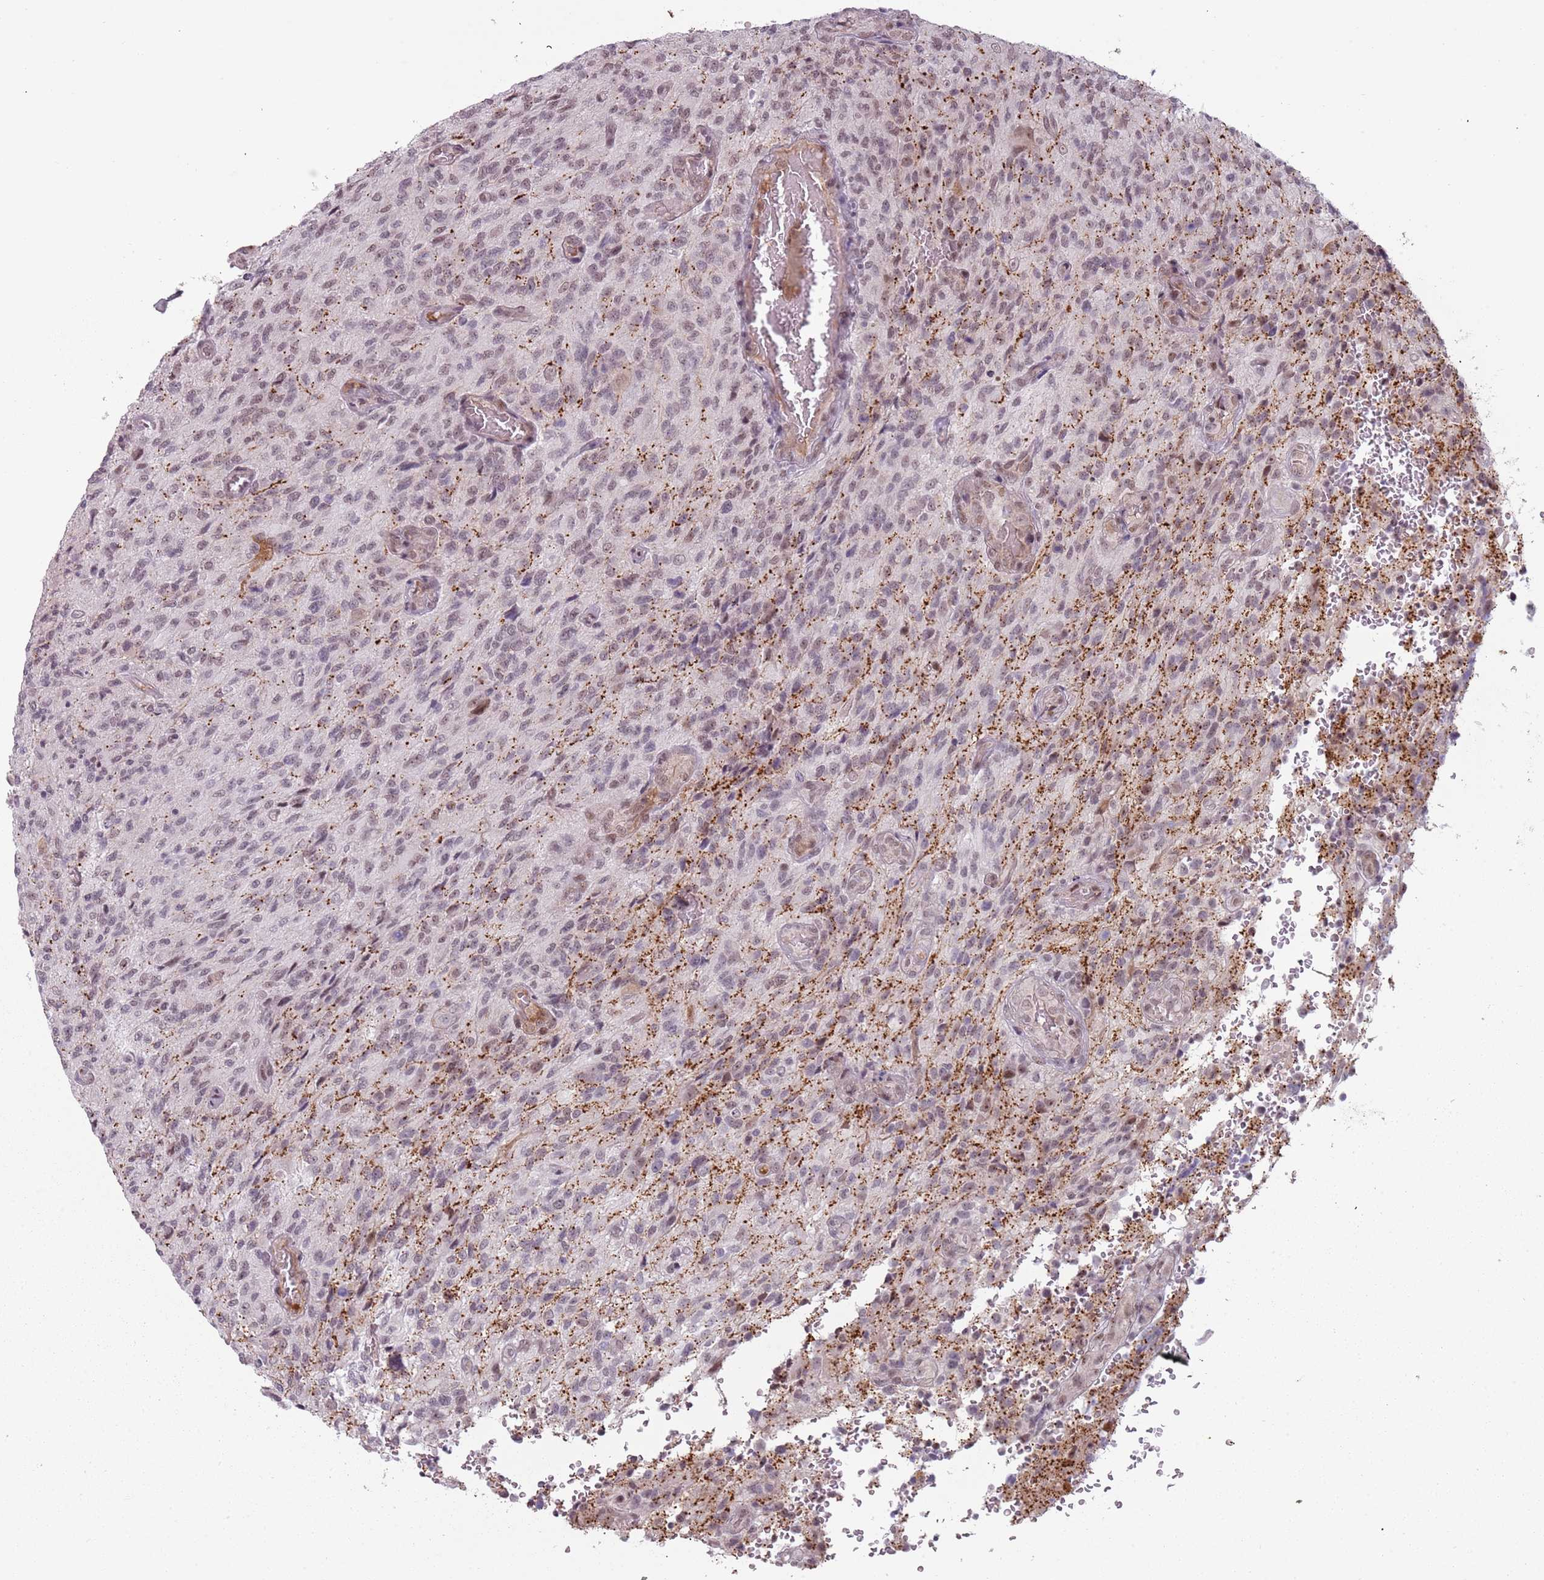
{"staining": {"intensity": "weak", "quantity": "25%-75%", "location": "nuclear"}, "tissue": "glioma", "cell_type": "Tumor cells", "image_type": "cancer", "snomed": [{"axis": "morphology", "description": "Normal tissue, NOS"}, {"axis": "morphology", "description": "Glioma, malignant, High grade"}, {"axis": "topography", "description": "Cerebral cortex"}], "caption": "A photomicrograph of human malignant glioma (high-grade) stained for a protein demonstrates weak nuclear brown staining in tumor cells.", "gene": "REXO4", "patient": {"sex": "male", "age": 56}}